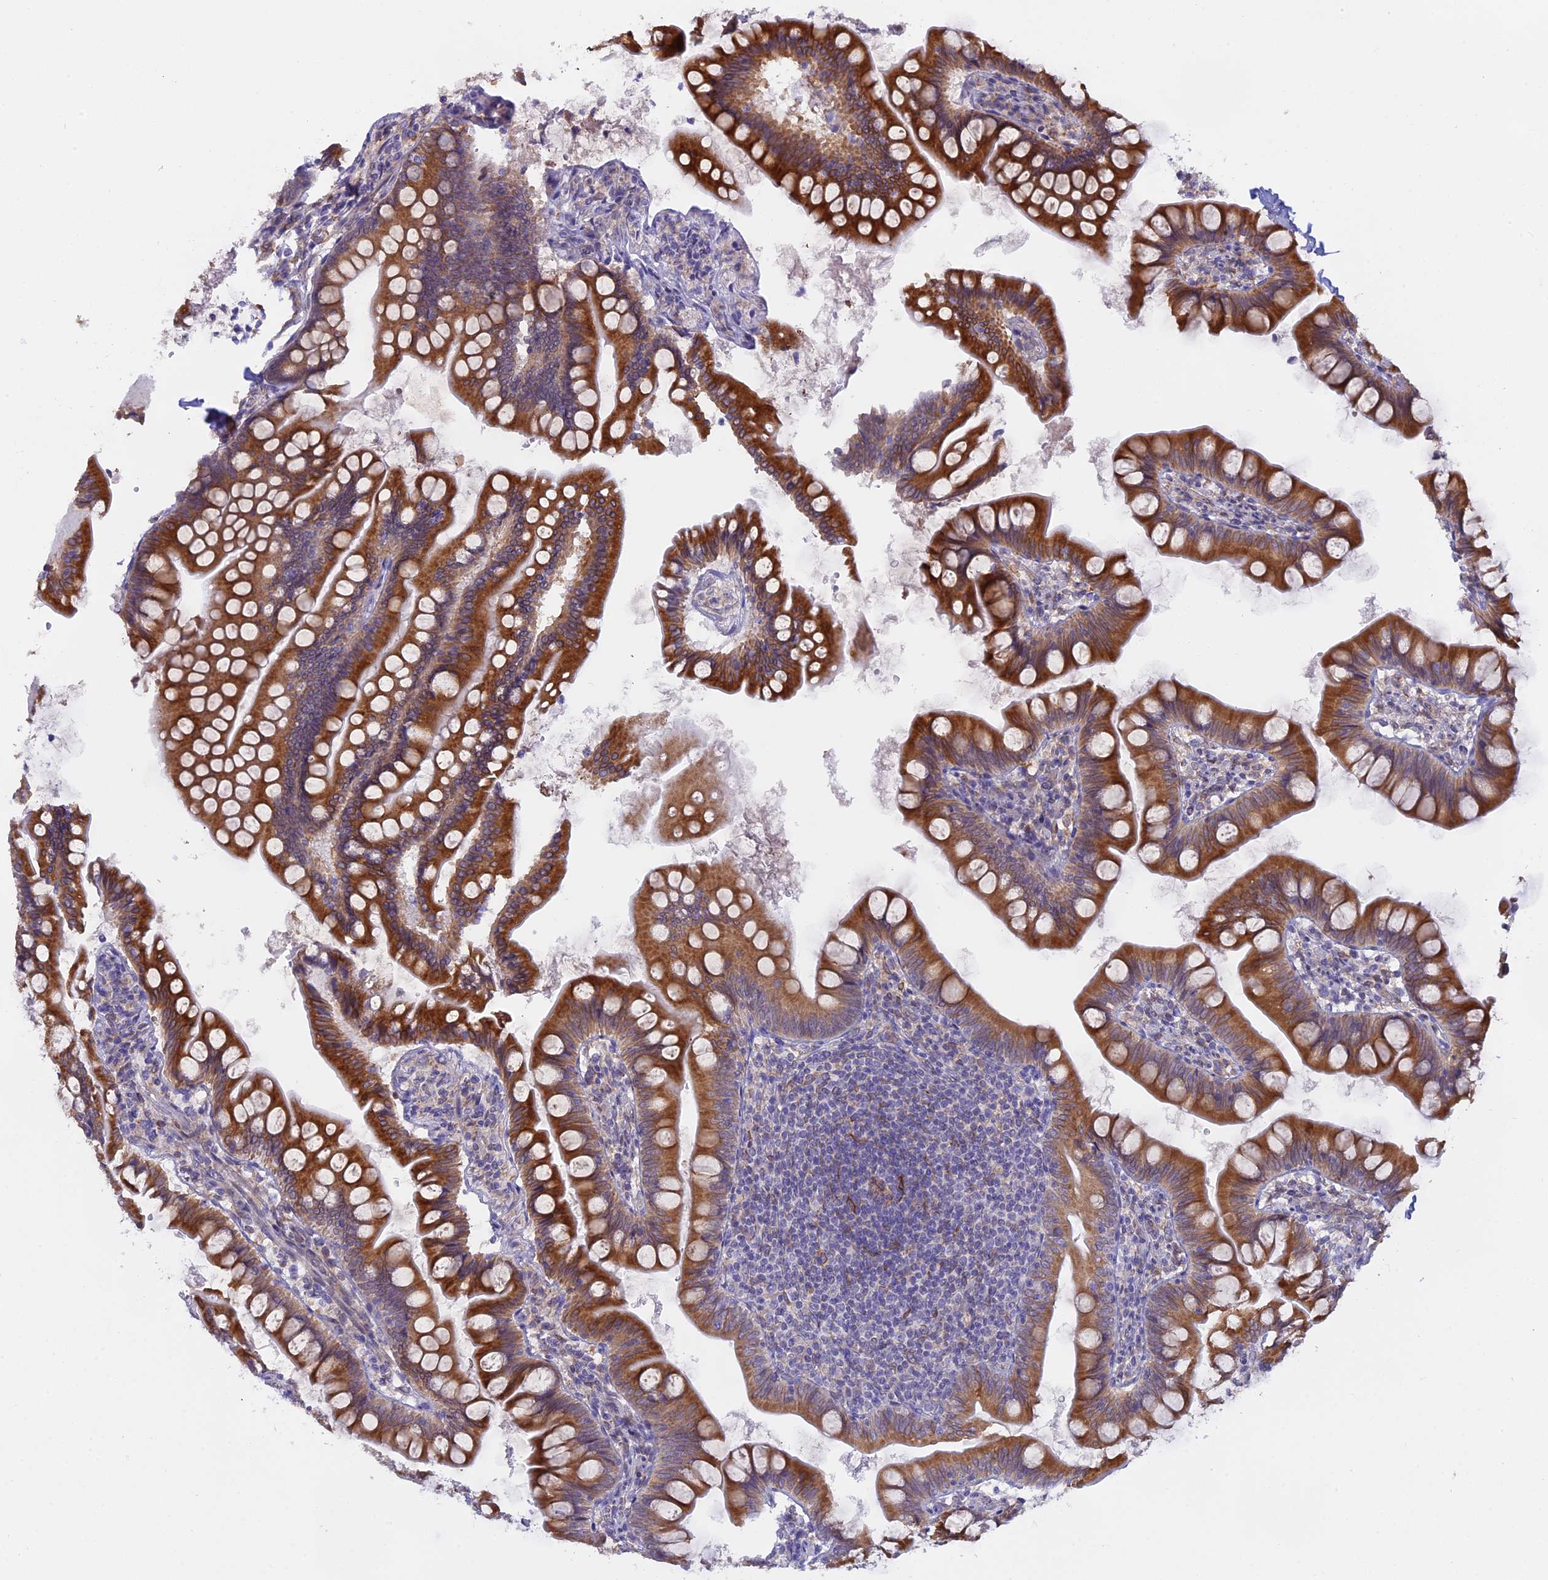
{"staining": {"intensity": "strong", "quantity": ">75%", "location": "cytoplasmic/membranous"}, "tissue": "small intestine", "cell_type": "Glandular cells", "image_type": "normal", "snomed": [{"axis": "morphology", "description": "Normal tissue, NOS"}, {"axis": "topography", "description": "Small intestine"}], "caption": "IHC of normal small intestine displays high levels of strong cytoplasmic/membranous expression in approximately >75% of glandular cells. The protein is shown in brown color, while the nuclei are stained blue.", "gene": "TLCD1", "patient": {"sex": "male", "age": 7}}